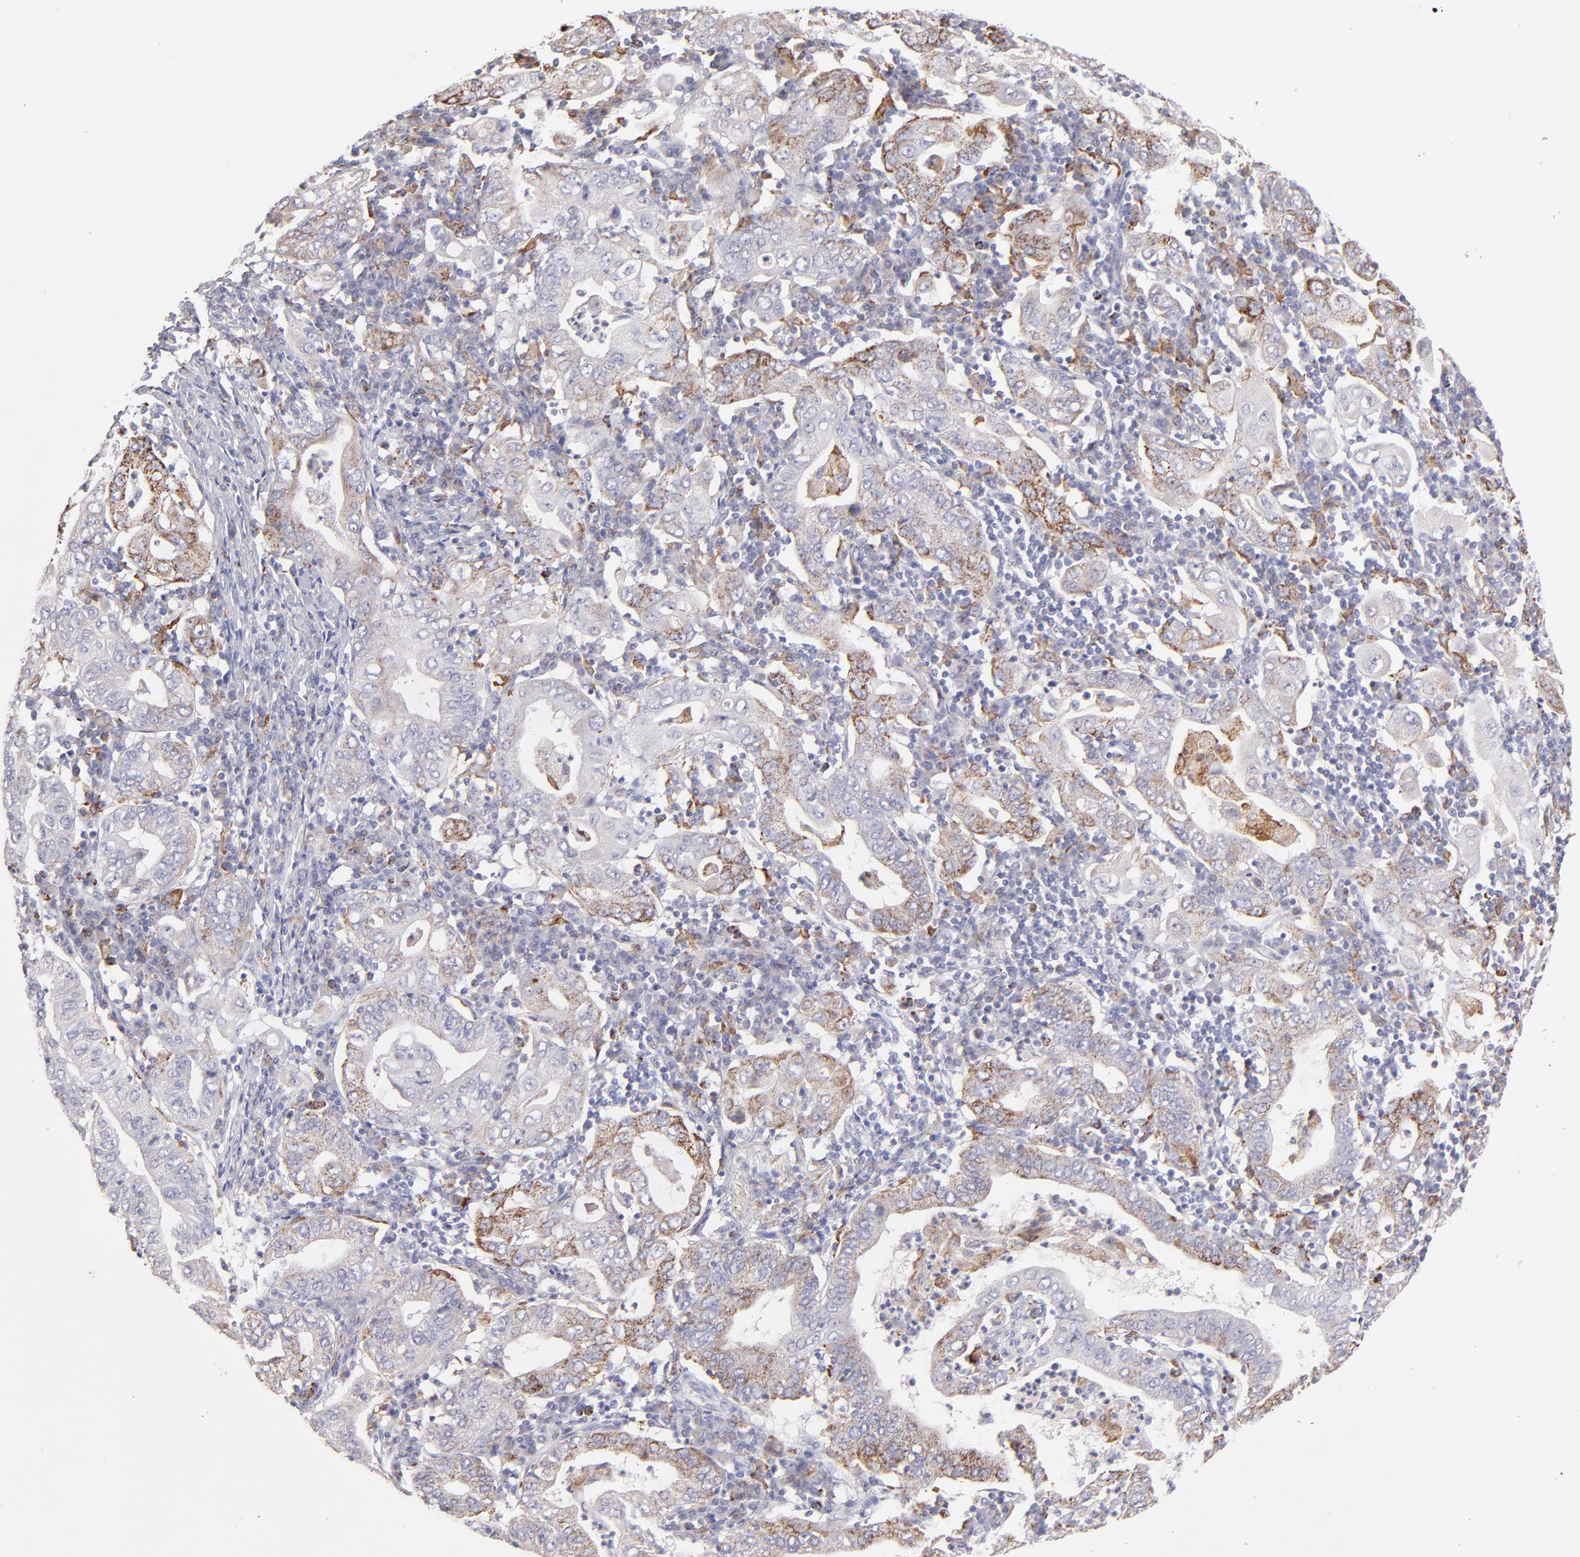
{"staining": {"intensity": "moderate", "quantity": "25%-75%", "location": "cytoplasmic/membranous"}, "tissue": "stomach cancer", "cell_type": "Tumor cells", "image_type": "cancer", "snomed": [{"axis": "morphology", "description": "Normal tissue, NOS"}, {"axis": "morphology", "description": "Adenocarcinoma, NOS"}, {"axis": "topography", "description": "Esophagus"}, {"axis": "topography", "description": "Stomach, upper"}, {"axis": "topography", "description": "Peripheral nerve tissue"}], "caption": "Stomach cancer stained with DAB (3,3'-diaminobenzidine) immunohistochemistry exhibits medium levels of moderate cytoplasmic/membranous staining in approximately 25%-75% of tumor cells.", "gene": "GLDC", "patient": {"sex": "male", "age": 62}}